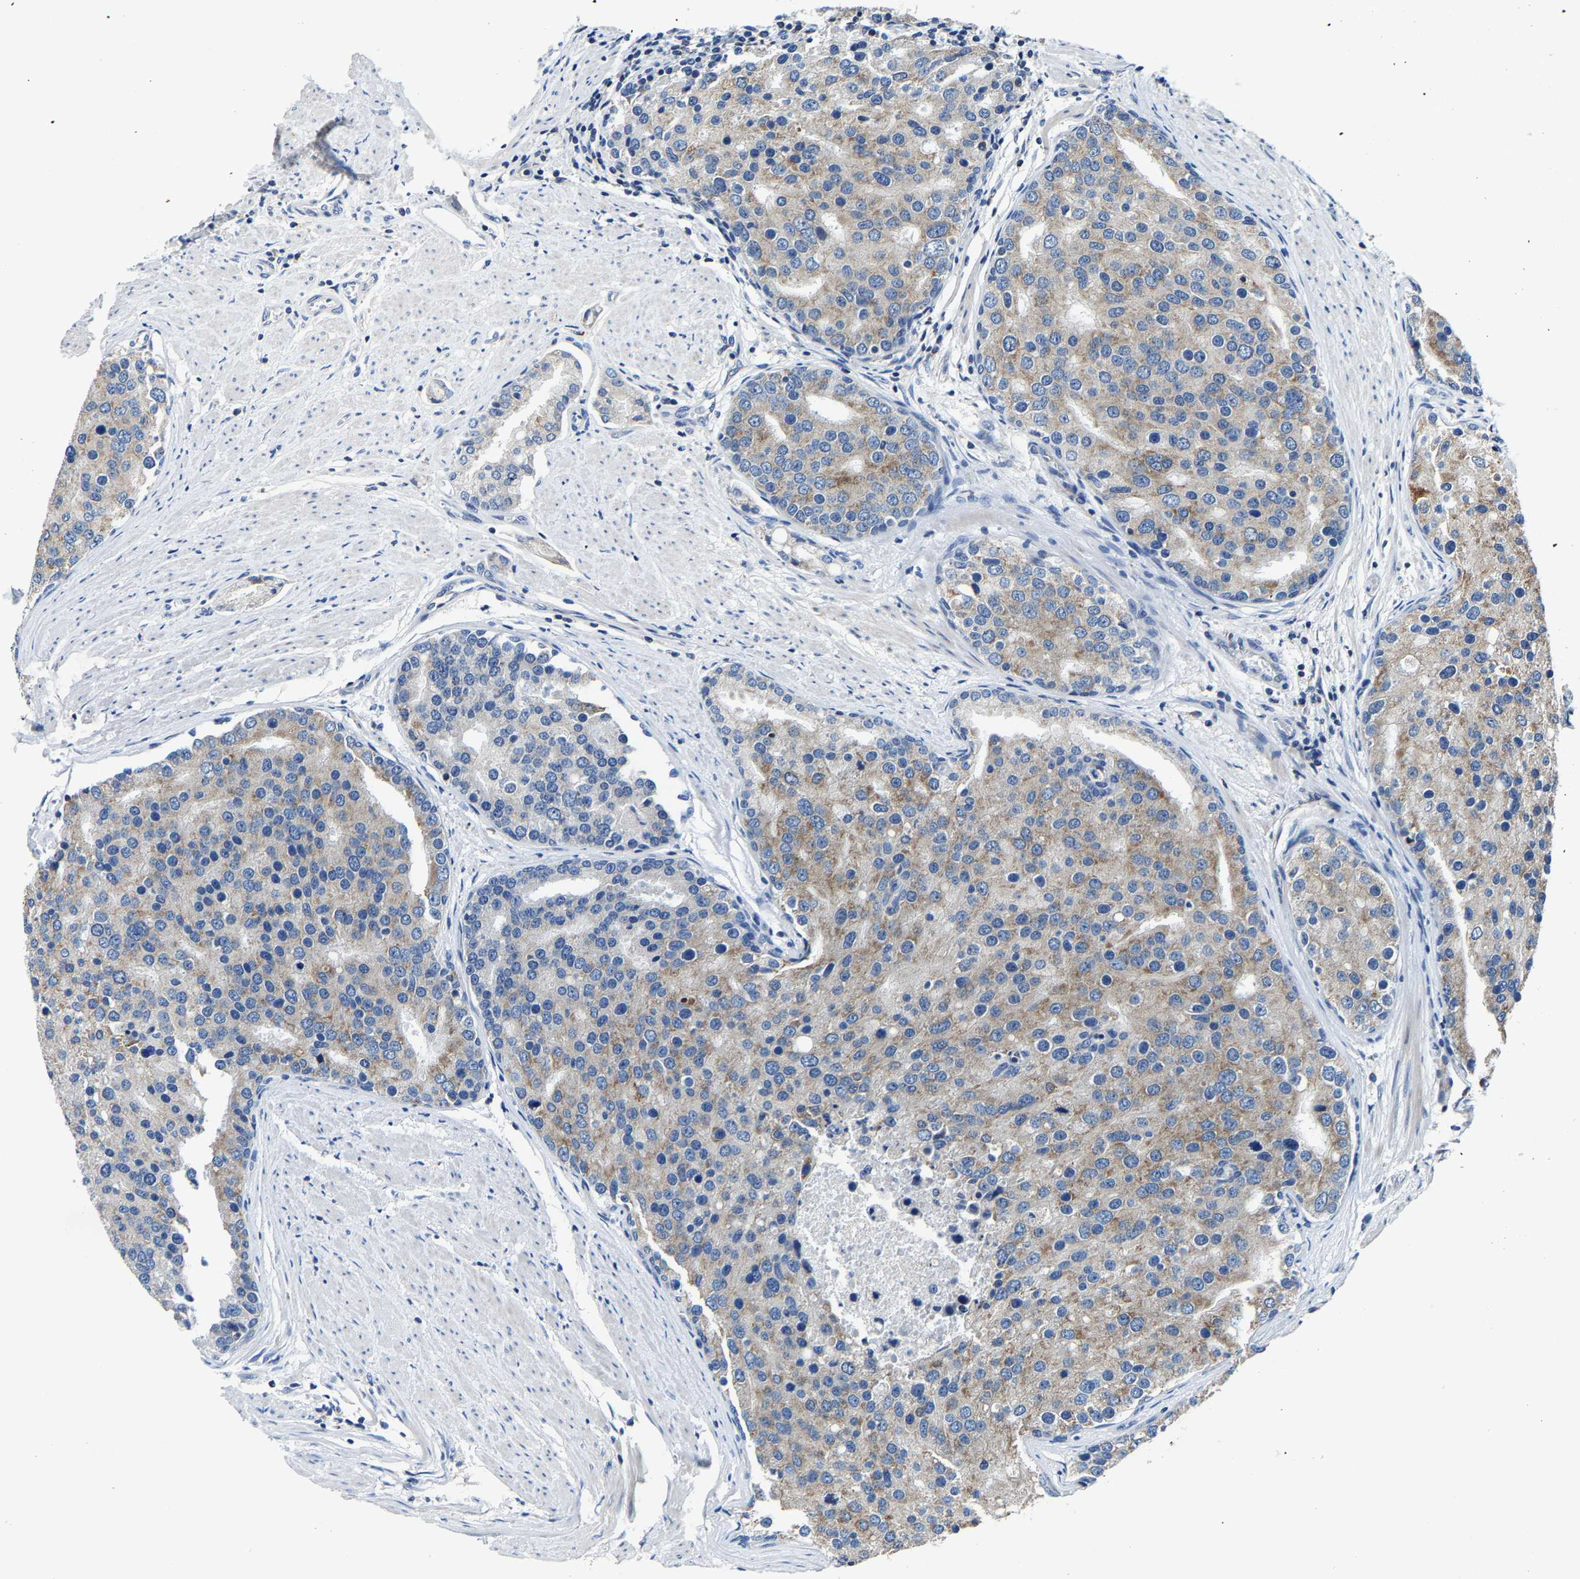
{"staining": {"intensity": "moderate", "quantity": ">75%", "location": "cytoplasmic/membranous"}, "tissue": "prostate cancer", "cell_type": "Tumor cells", "image_type": "cancer", "snomed": [{"axis": "morphology", "description": "Adenocarcinoma, High grade"}, {"axis": "topography", "description": "Prostate"}], "caption": "The image exhibits a brown stain indicating the presence of a protein in the cytoplasmic/membranous of tumor cells in prostate adenocarcinoma (high-grade).", "gene": "AGK", "patient": {"sex": "male", "age": 50}}